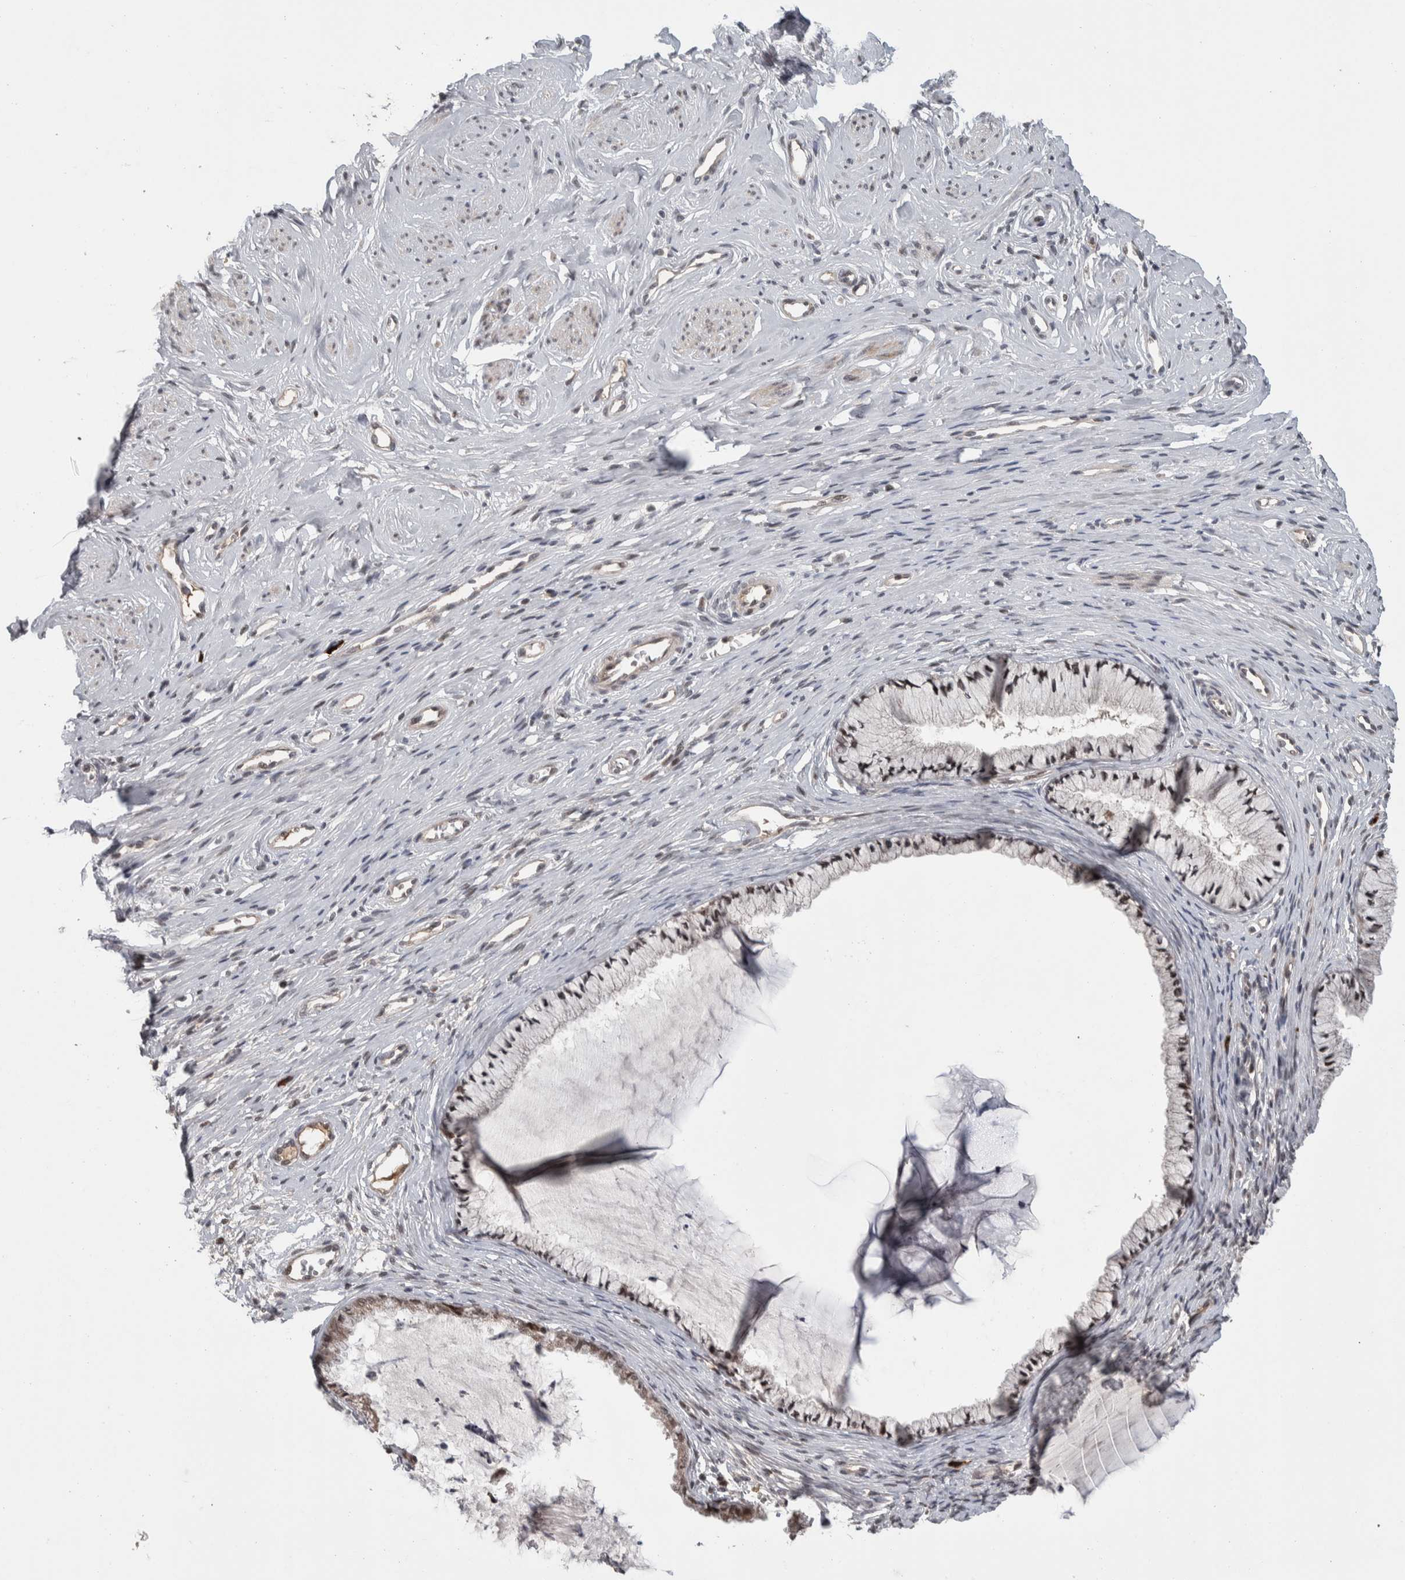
{"staining": {"intensity": "weak", "quantity": "<25%", "location": "cytoplasmic/membranous,nuclear"}, "tissue": "cervix", "cell_type": "Glandular cells", "image_type": "normal", "snomed": [{"axis": "morphology", "description": "Normal tissue, NOS"}, {"axis": "topography", "description": "Cervix"}], "caption": "A photomicrograph of human cervix is negative for staining in glandular cells. The staining was performed using DAB to visualize the protein expression in brown, while the nuclei were stained in blue with hematoxylin (Magnification: 20x).", "gene": "ZNF592", "patient": {"sex": "female", "age": 77}}